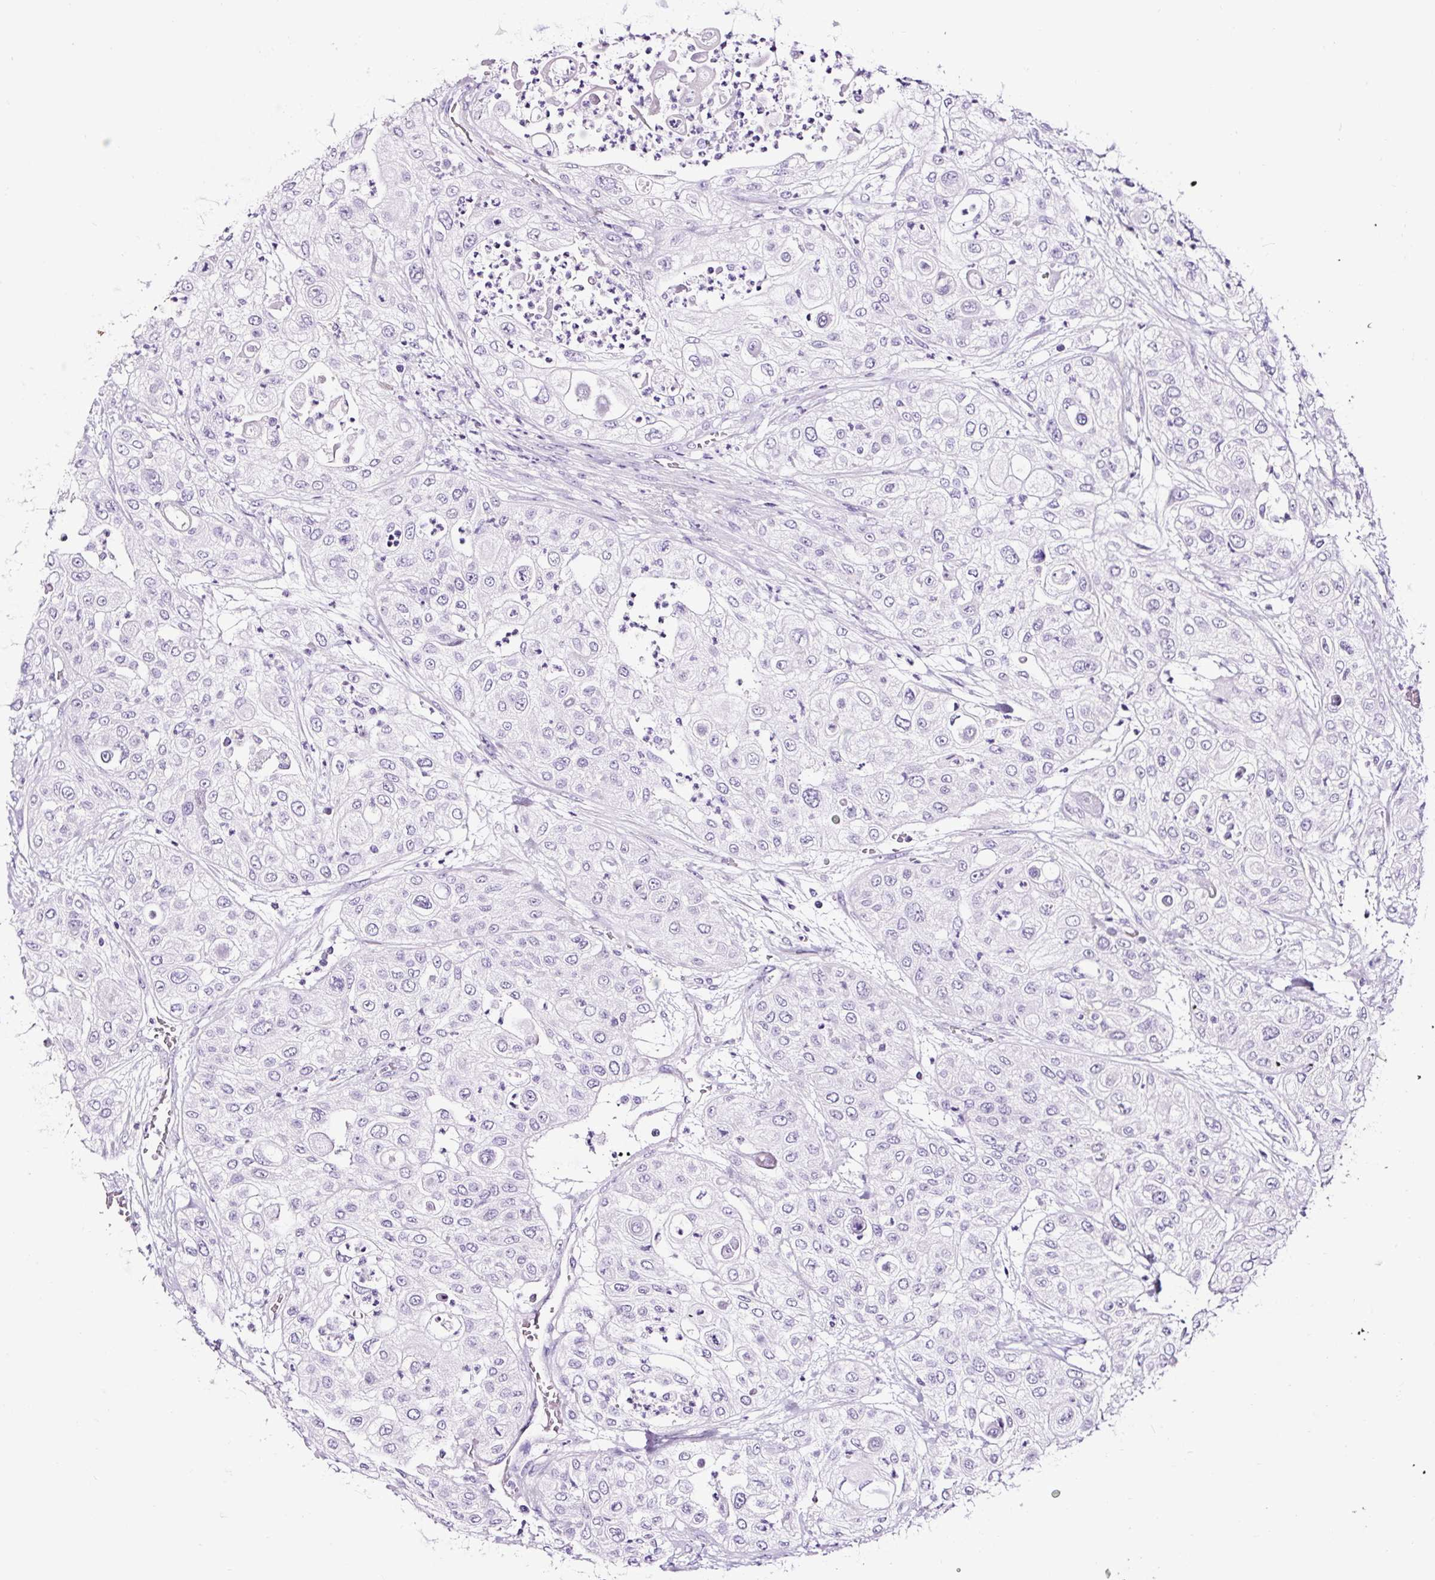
{"staining": {"intensity": "negative", "quantity": "none", "location": "none"}, "tissue": "urothelial cancer", "cell_type": "Tumor cells", "image_type": "cancer", "snomed": [{"axis": "morphology", "description": "Urothelial carcinoma, High grade"}, {"axis": "topography", "description": "Urinary bladder"}], "caption": "The immunohistochemistry (IHC) photomicrograph has no significant staining in tumor cells of urothelial cancer tissue.", "gene": "NPHS2", "patient": {"sex": "female", "age": 79}}